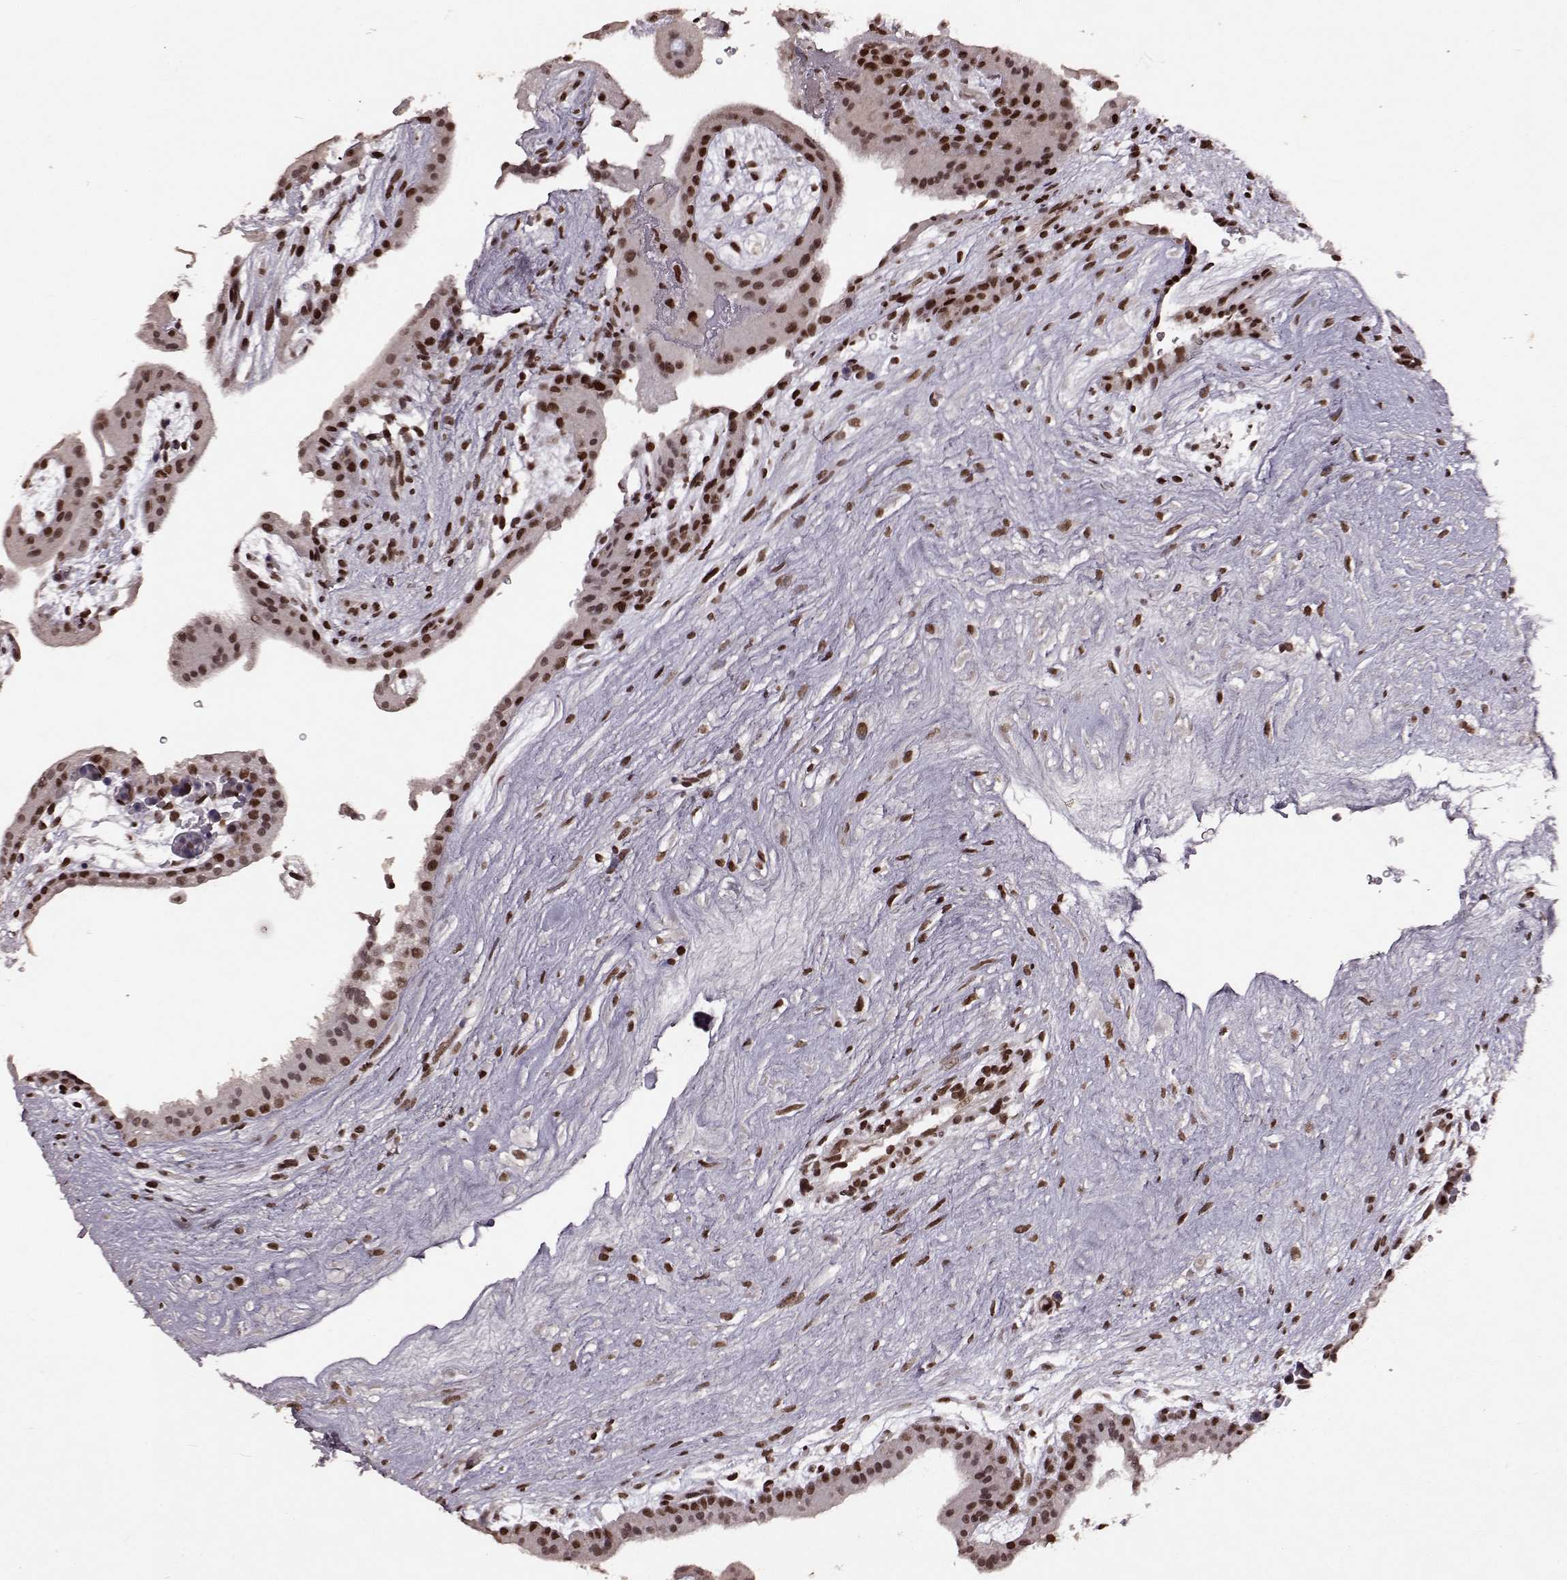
{"staining": {"intensity": "strong", "quantity": ">75%", "location": "nuclear"}, "tissue": "placenta", "cell_type": "Decidual cells", "image_type": "normal", "snomed": [{"axis": "morphology", "description": "Normal tissue, NOS"}, {"axis": "topography", "description": "Placenta"}], "caption": "Decidual cells exhibit strong nuclear expression in approximately >75% of cells in normal placenta. (brown staining indicates protein expression, while blue staining denotes nuclei).", "gene": "RRAGD", "patient": {"sex": "female", "age": 19}}